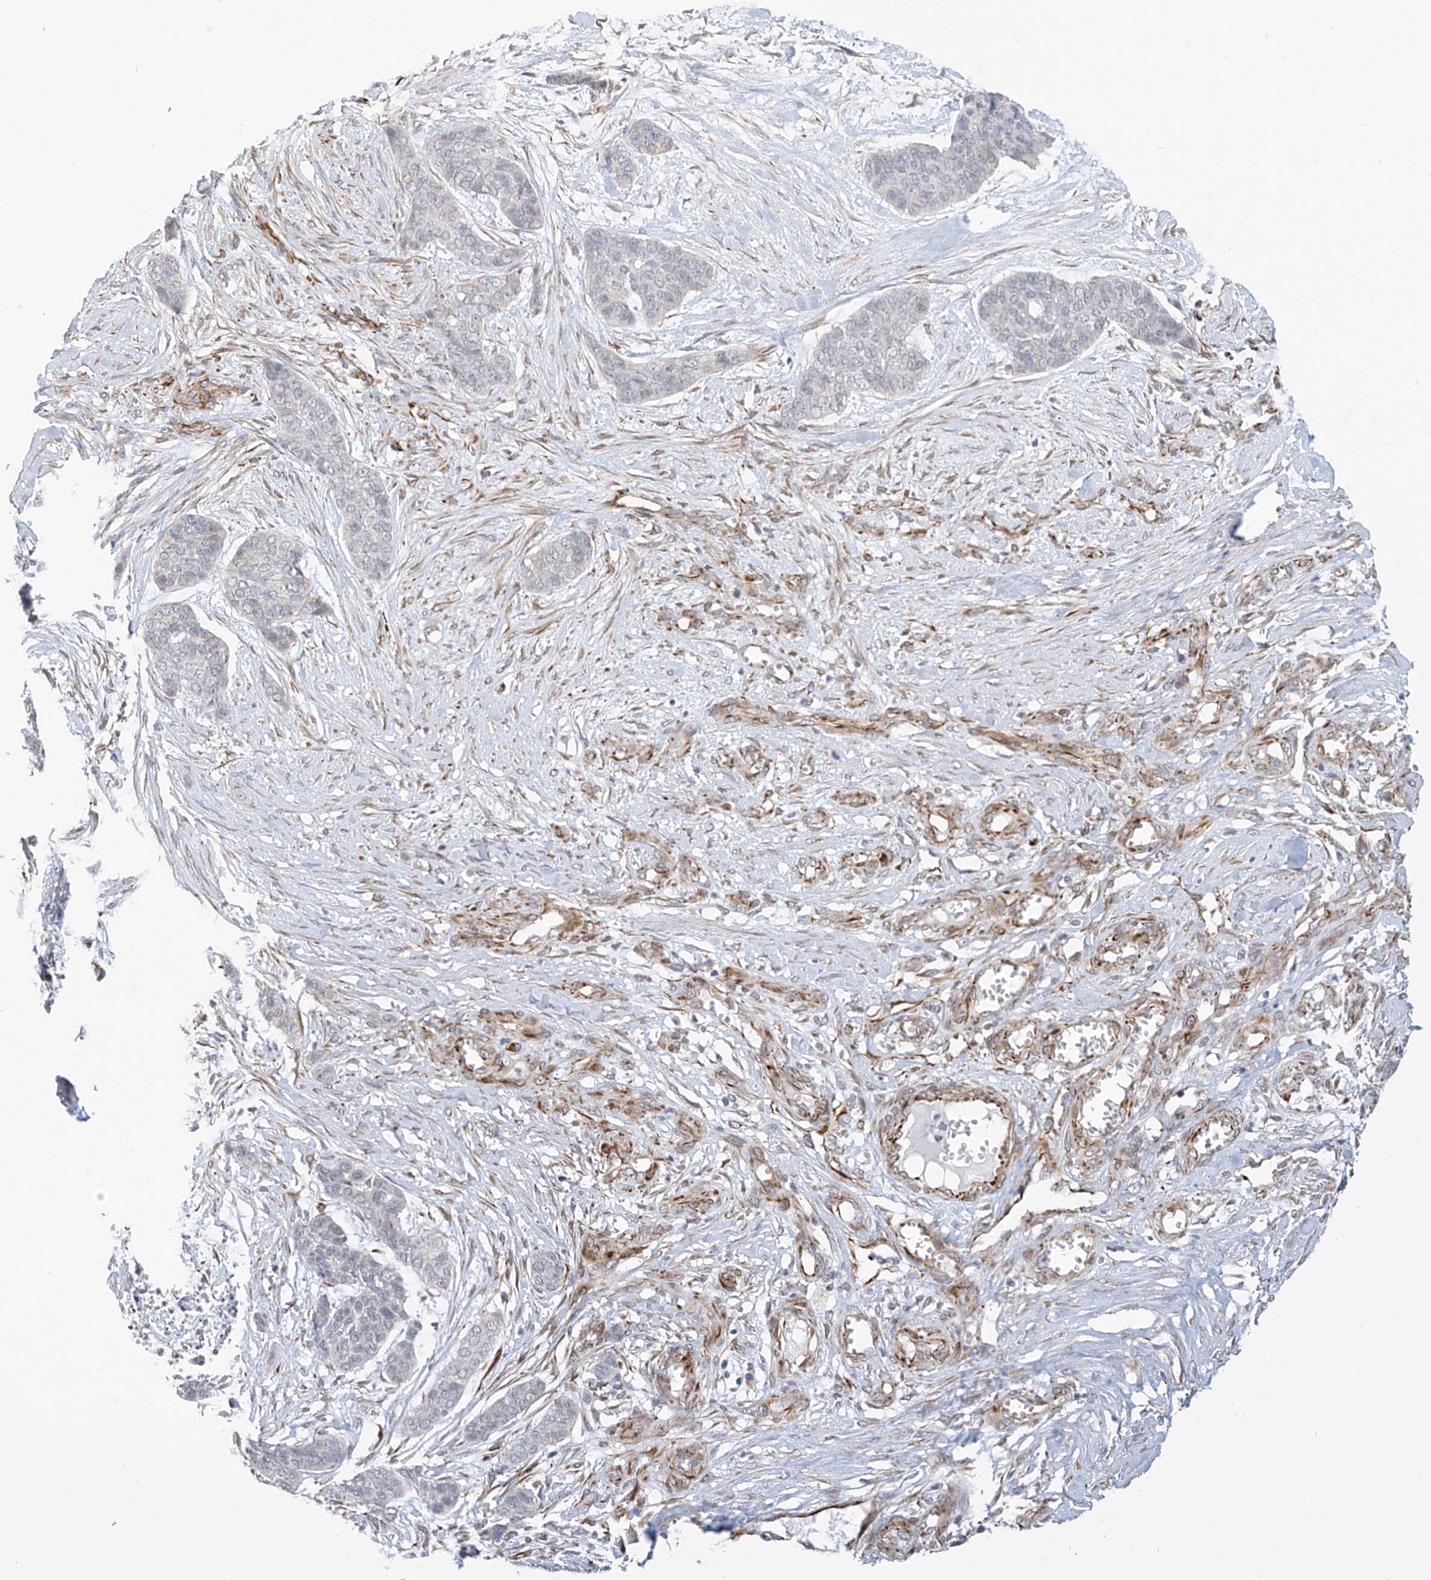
{"staining": {"intensity": "negative", "quantity": "none", "location": "none"}, "tissue": "skin cancer", "cell_type": "Tumor cells", "image_type": "cancer", "snomed": [{"axis": "morphology", "description": "Basal cell carcinoma"}, {"axis": "topography", "description": "Skin"}], "caption": "Skin cancer (basal cell carcinoma) was stained to show a protein in brown. There is no significant positivity in tumor cells.", "gene": "HS6ST2", "patient": {"sex": "female", "age": 64}}